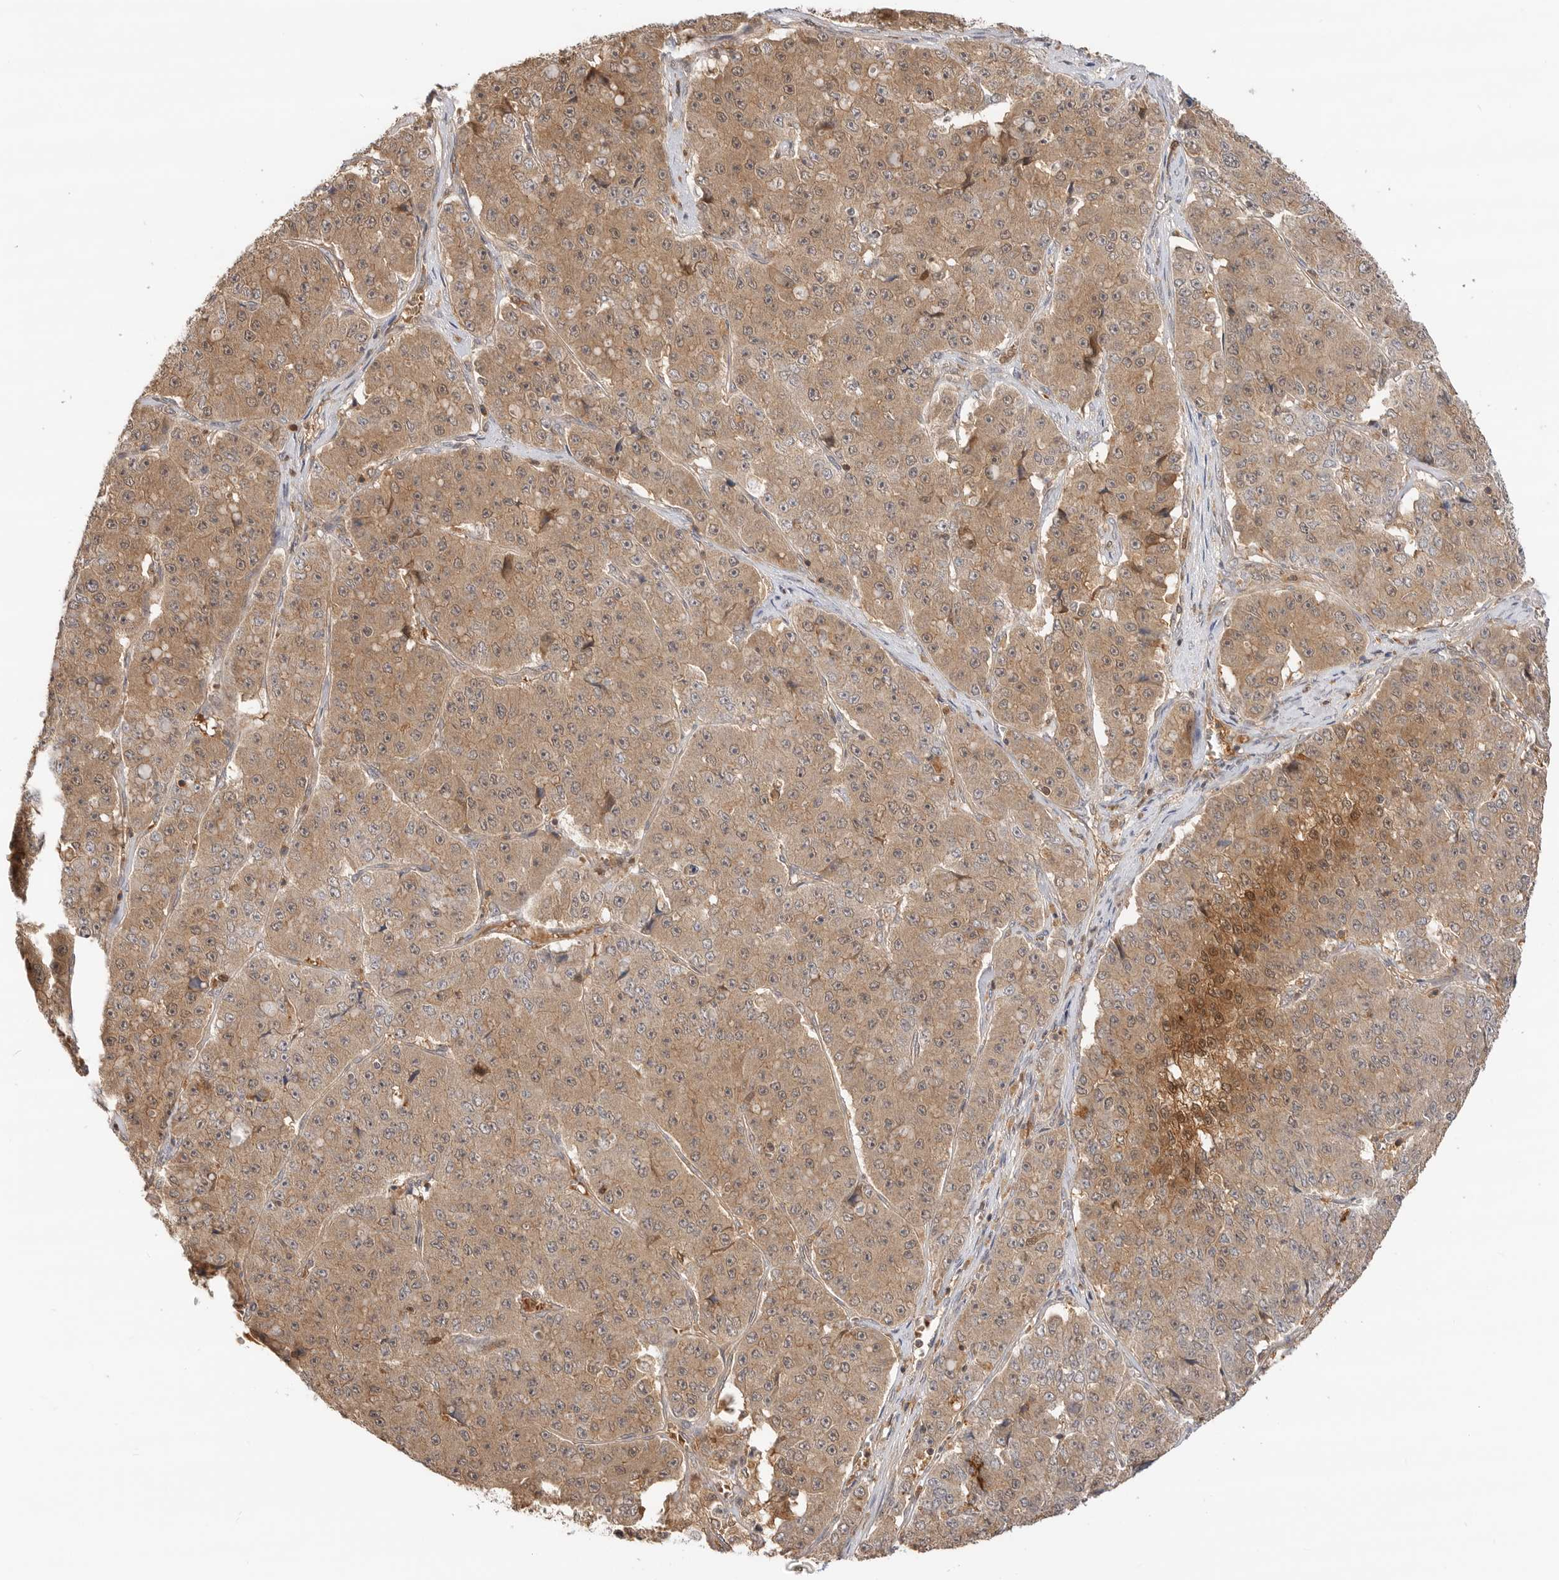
{"staining": {"intensity": "weak", "quantity": ">75%", "location": "cytoplasmic/membranous"}, "tissue": "pancreatic cancer", "cell_type": "Tumor cells", "image_type": "cancer", "snomed": [{"axis": "morphology", "description": "Adenocarcinoma, NOS"}, {"axis": "topography", "description": "Pancreas"}], "caption": "Immunohistochemical staining of human pancreatic cancer (adenocarcinoma) exhibits weak cytoplasmic/membranous protein positivity in approximately >75% of tumor cells.", "gene": "CLDN12", "patient": {"sex": "male", "age": 50}}